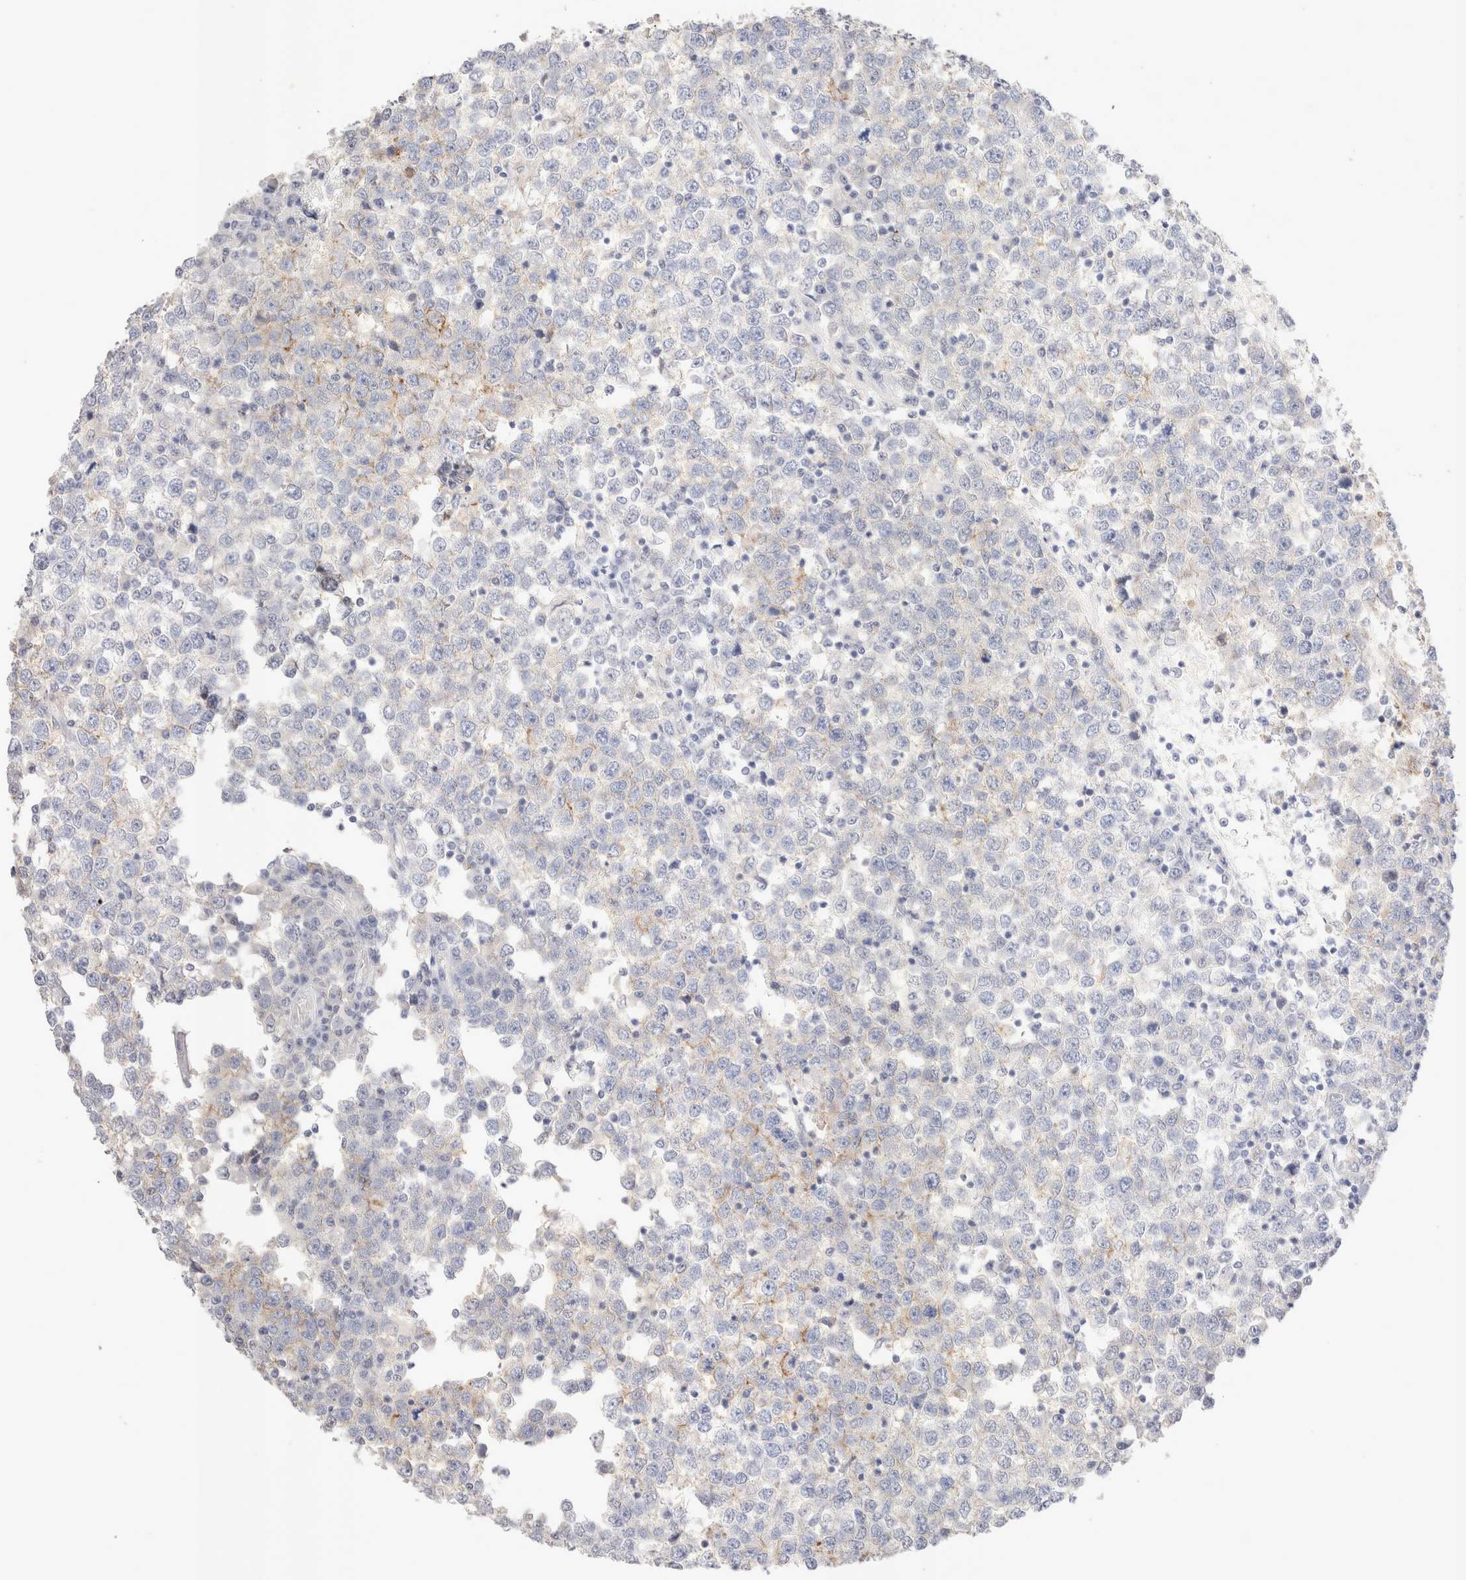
{"staining": {"intensity": "weak", "quantity": "<25%", "location": "cytoplasmic/membranous"}, "tissue": "testis cancer", "cell_type": "Tumor cells", "image_type": "cancer", "snomed": [{"axis": "morphology", "description": "Seminoma, NOS"}, {"axis": "topography", "description": "Testis"}], "caption": "Immunohistochemistry (IHC) photomicrograph of neoplastic tissue: testis cancer stained with DAB reveals no significant protein staining in tumor cells.", "gene": "EPCAM", "patient": {"sex": "male", "age": 65}}